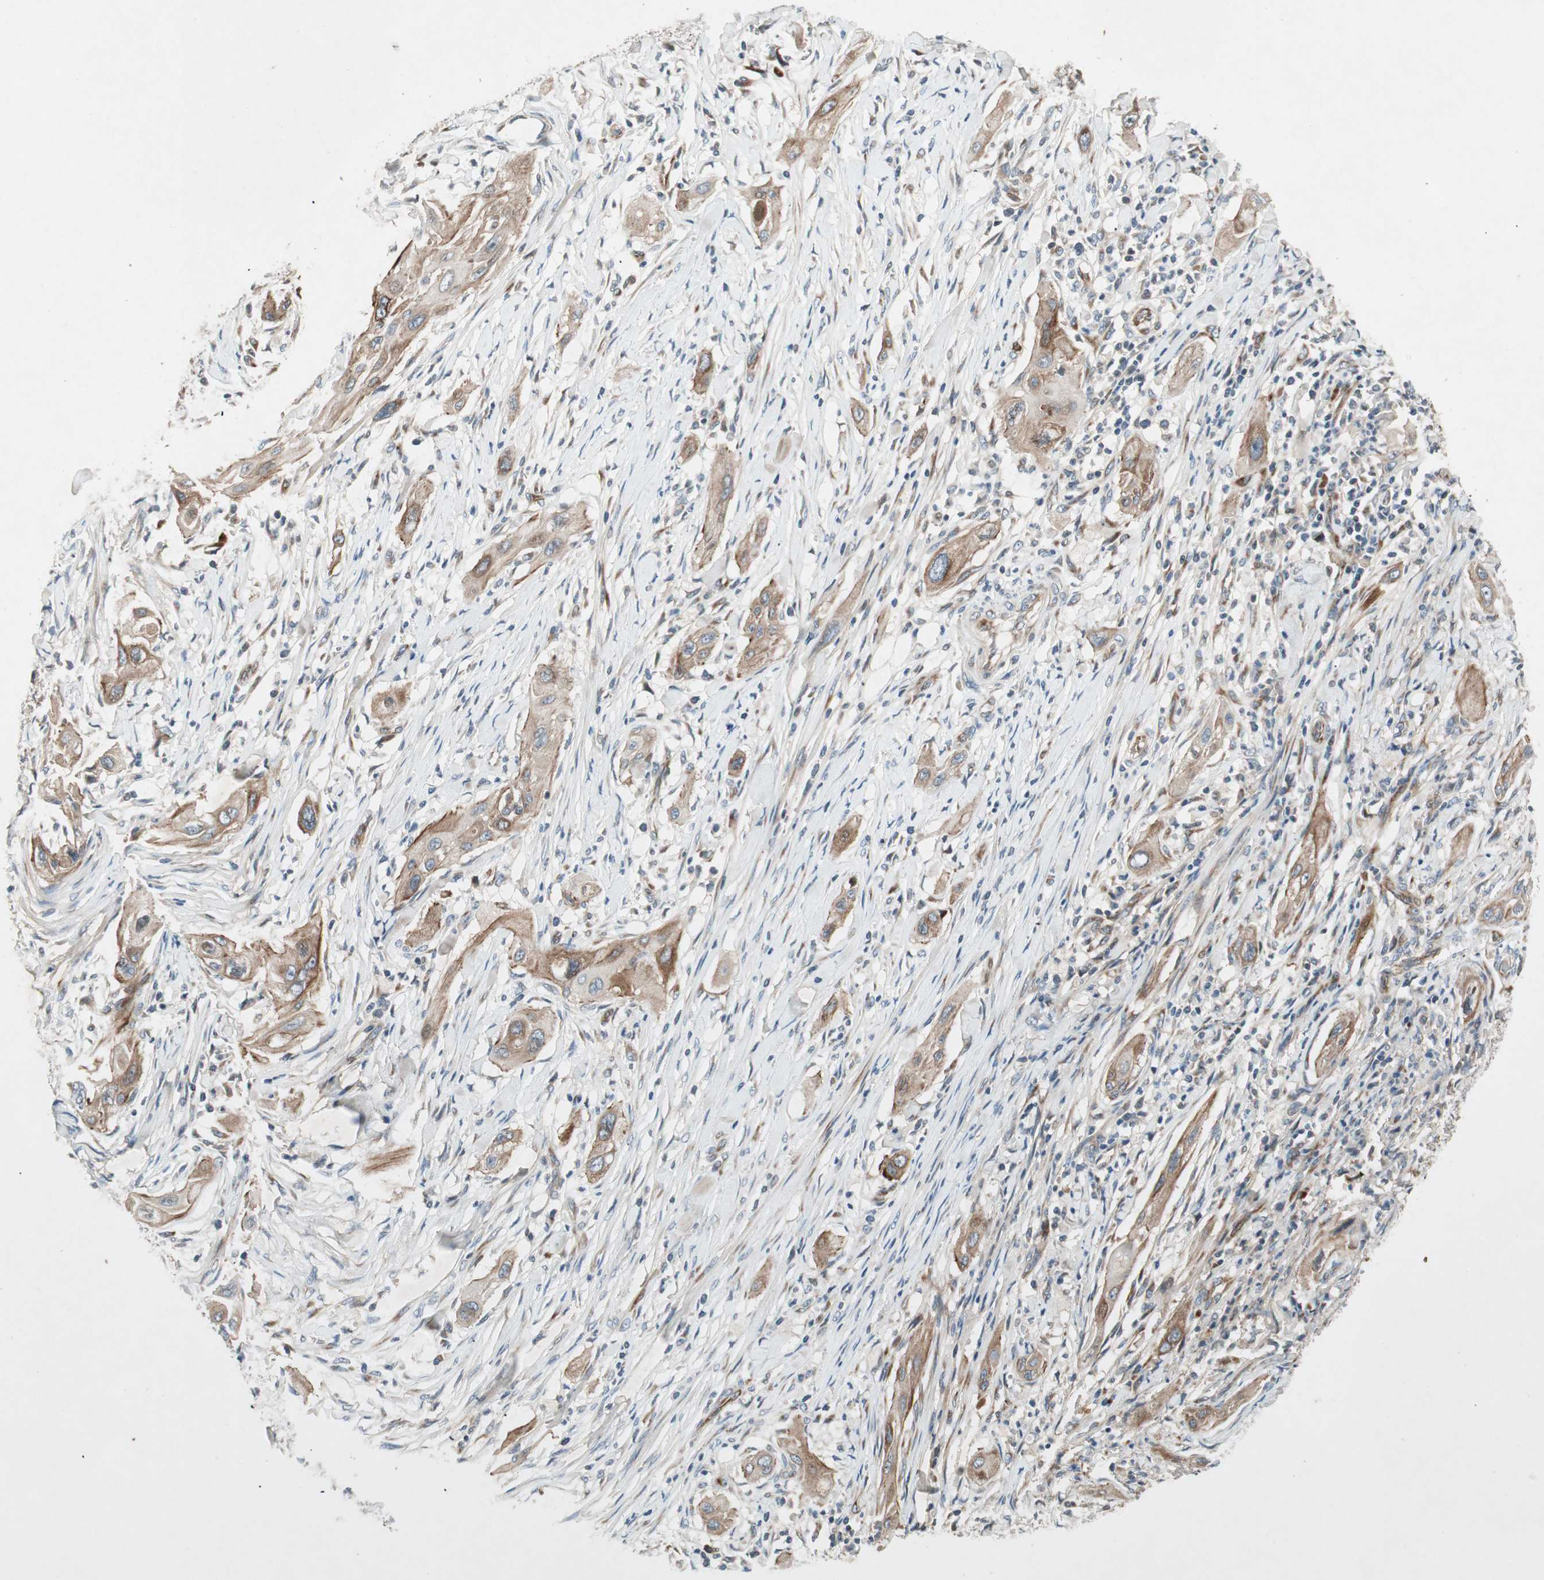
{"staining": {"intensity": "moderate", "quantity": ">75%", "location": "cytoplasmic/membranous"}, "tissue": "lung cancer", "cell_type": "Tumor cells", "image_type": "cancer", "snomed": [{"axis": "morphology", "description": "Squamous cell carcinoma, NOS"}, {"axis": "topography", "description": "Lung"}], "caption": "Immunohistochemistry micrograph of human lung cancer stained for a protein (brown), which displays medium levels of moderate cytoplasmic/membranous positivity in about >75% of tumor cells.", "gene": "APOO", "patient": {"sex": "female", "age": 47}}